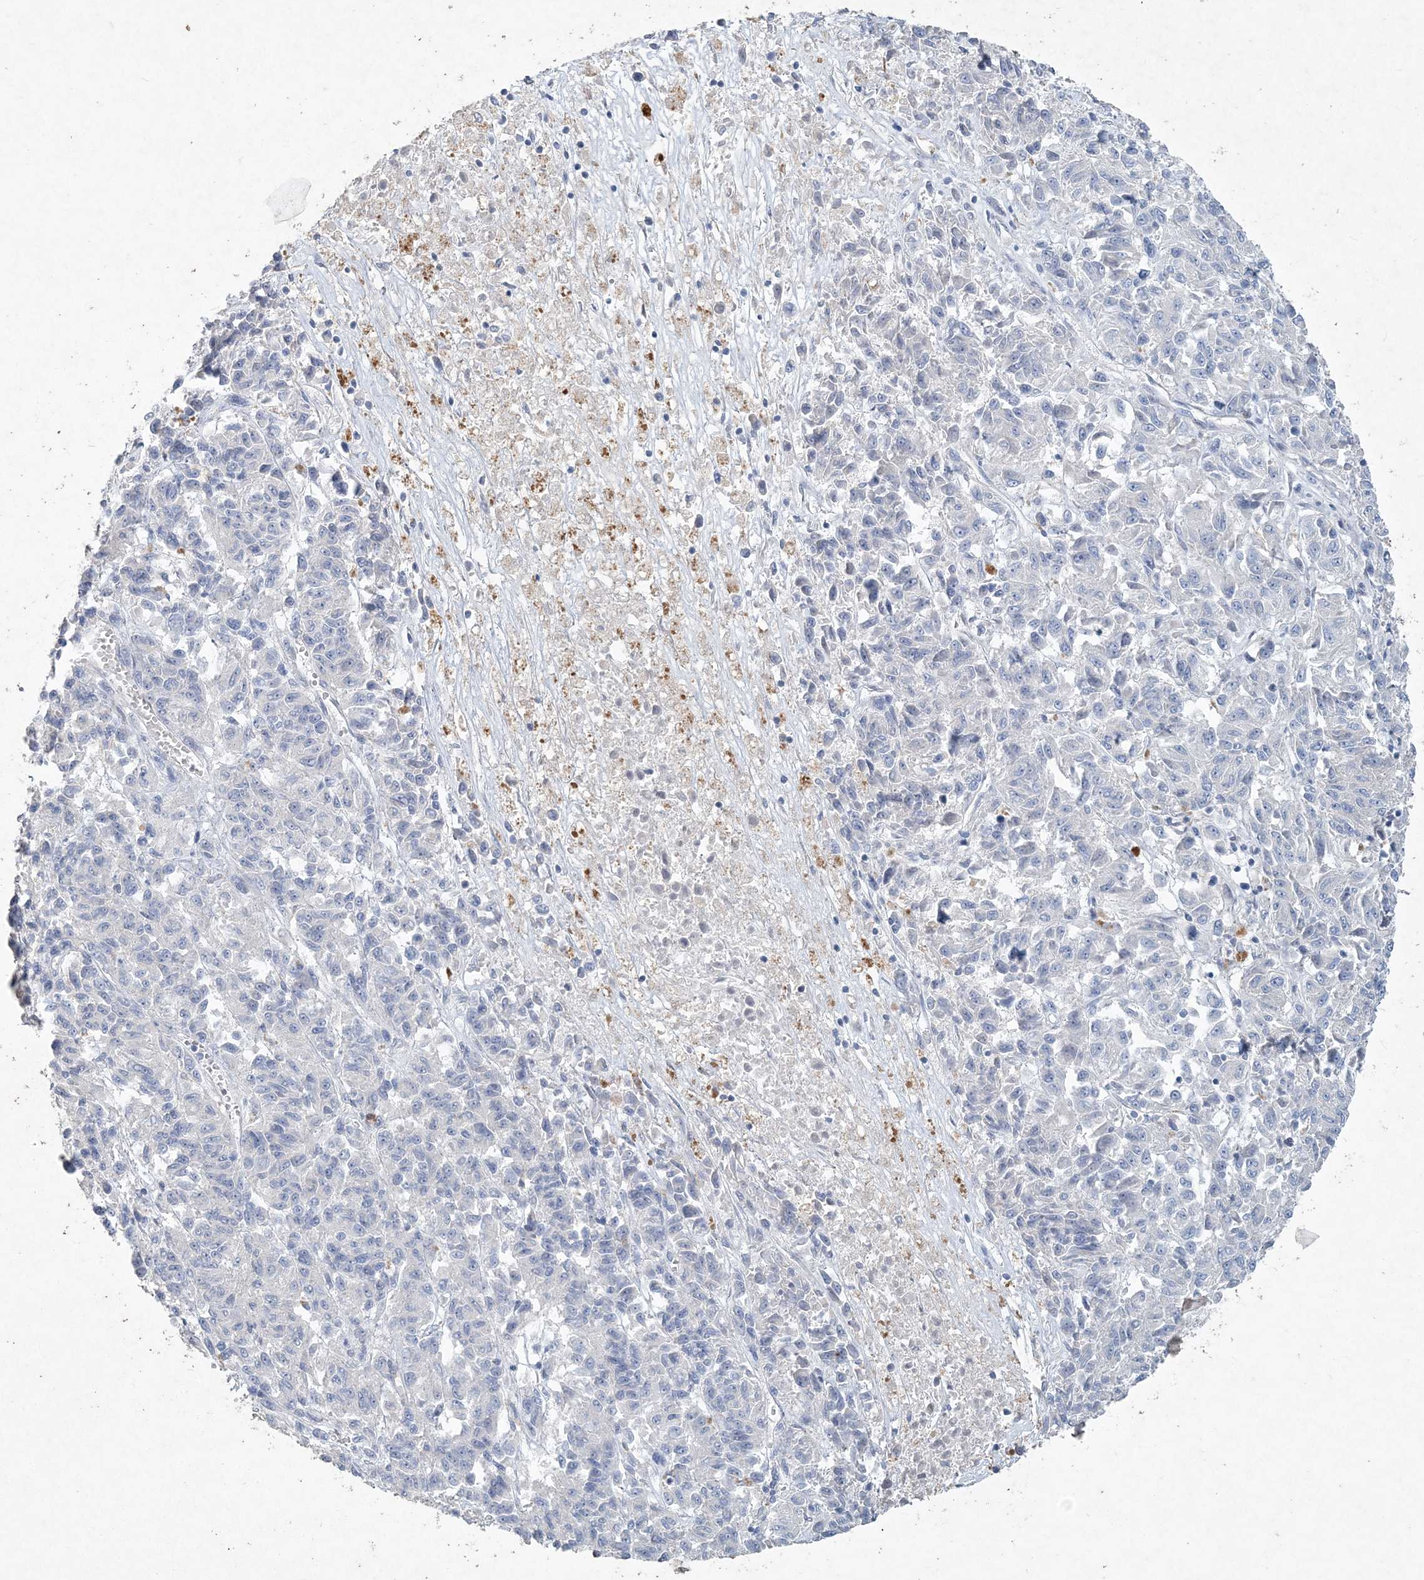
{"staining": {"intensity": "negative", "quantity": "none", "location": "none"}, "tissue": "melanoma", "cell_type": "Tumor cells", "image_type": "cancer", "snomed": [{"axis": "morphology", "description": "Malignant melanoma, Metastatic site"}, {"axis": "topography", "description": "Lung"}], "caption": "Tumor cells show no significant staining in malignant melanoma (metastatic site).", "gene": "DNAH5", "patient": {"sex": "male", "age": 64}}